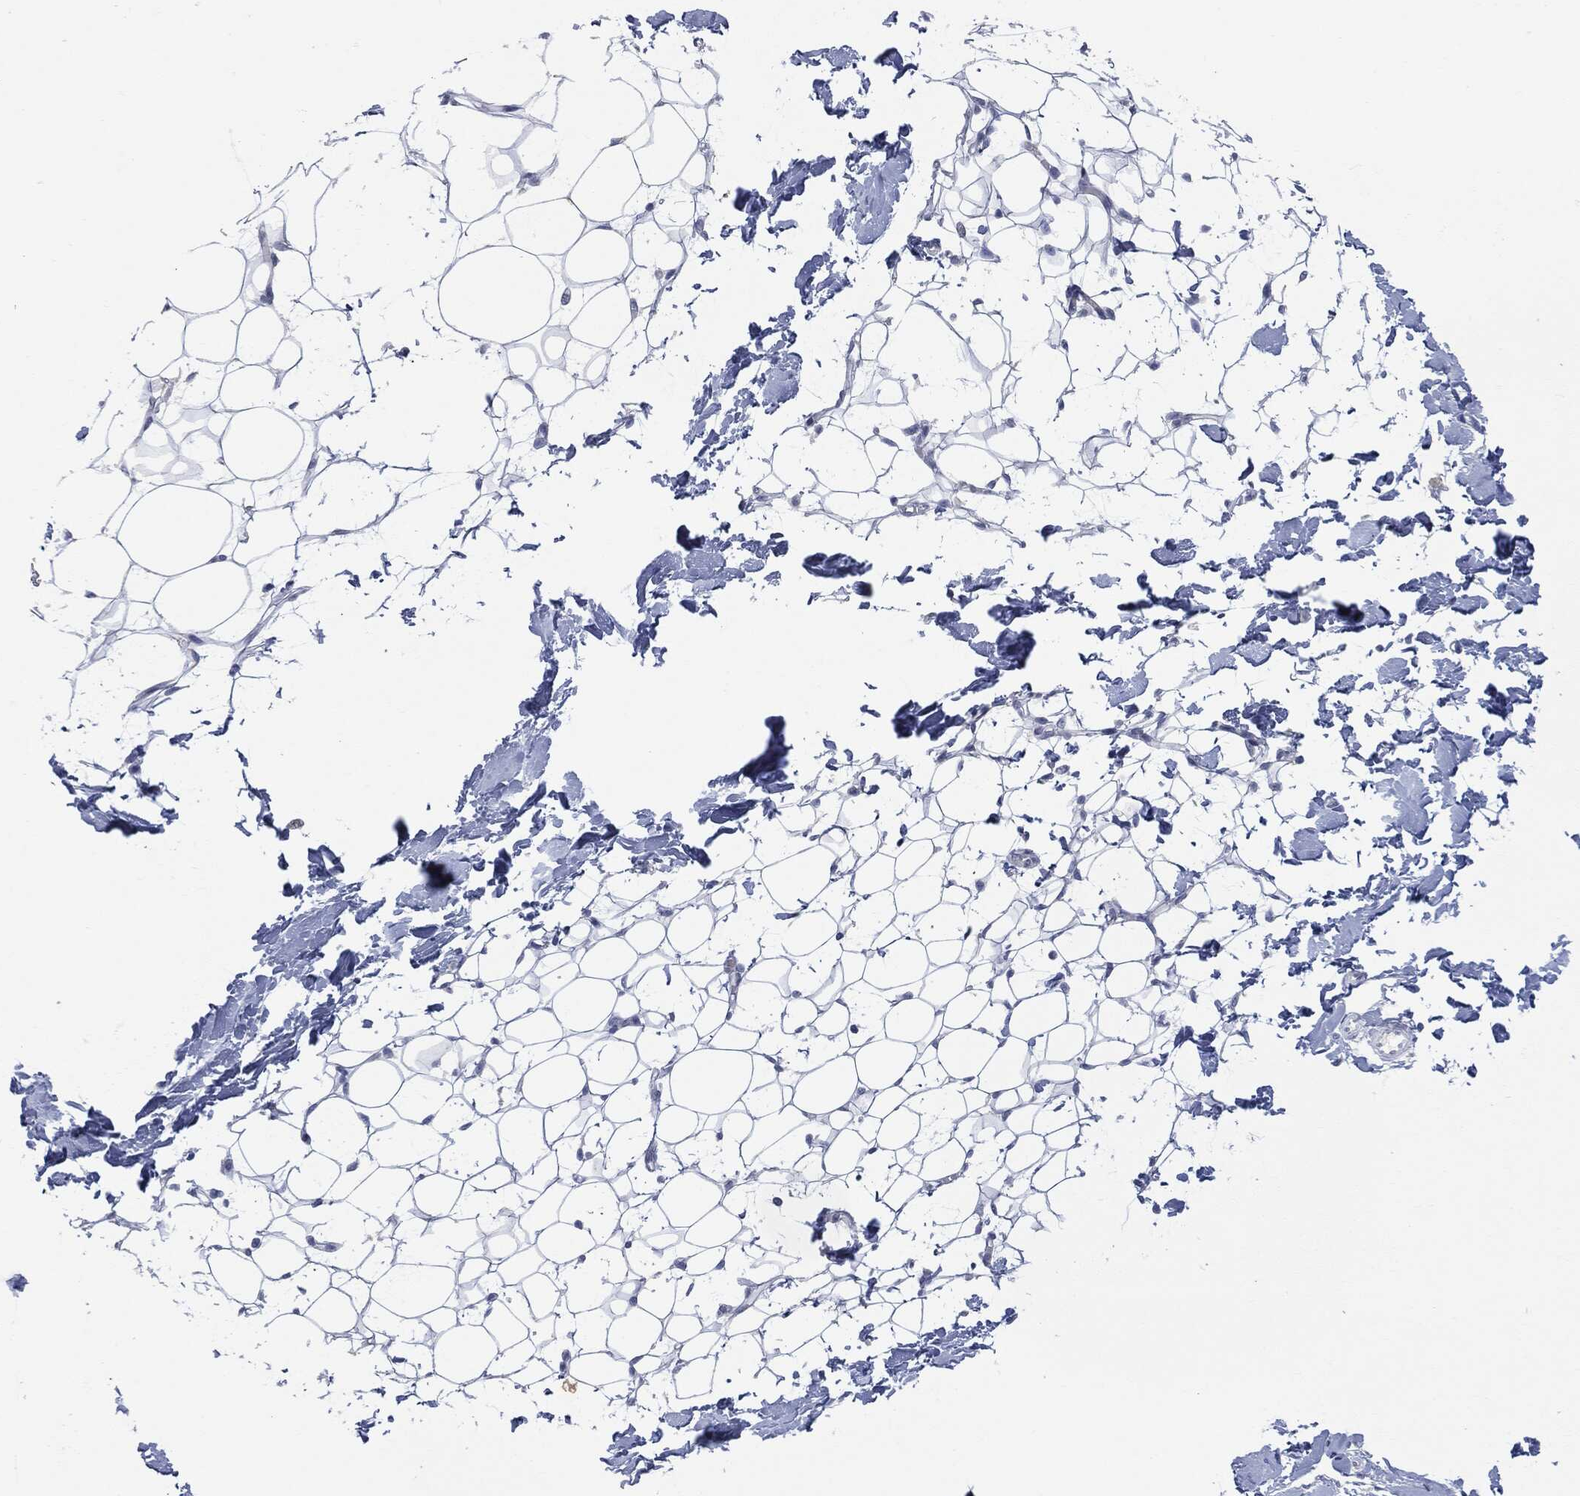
{"staining": {"intensity": "negative", "quantity": "none", "location": "none"}, "tissue": "breast", "cell_type": "Adipocytes", "image_type": "normal", "snomed": [{"axis": "morphology", "description": "Normal tissue, NOS"}, {"axis": "topography", "description": "Breast"}], "caption": "The image displays no staining of adipocytes in unremarkable breast. (DAB immunohistochemistry (IHC) visualized using brightfield microscopy, high magnification).", "gene": "UBE2C", "patient": {"sex": "female", "age": 37}}